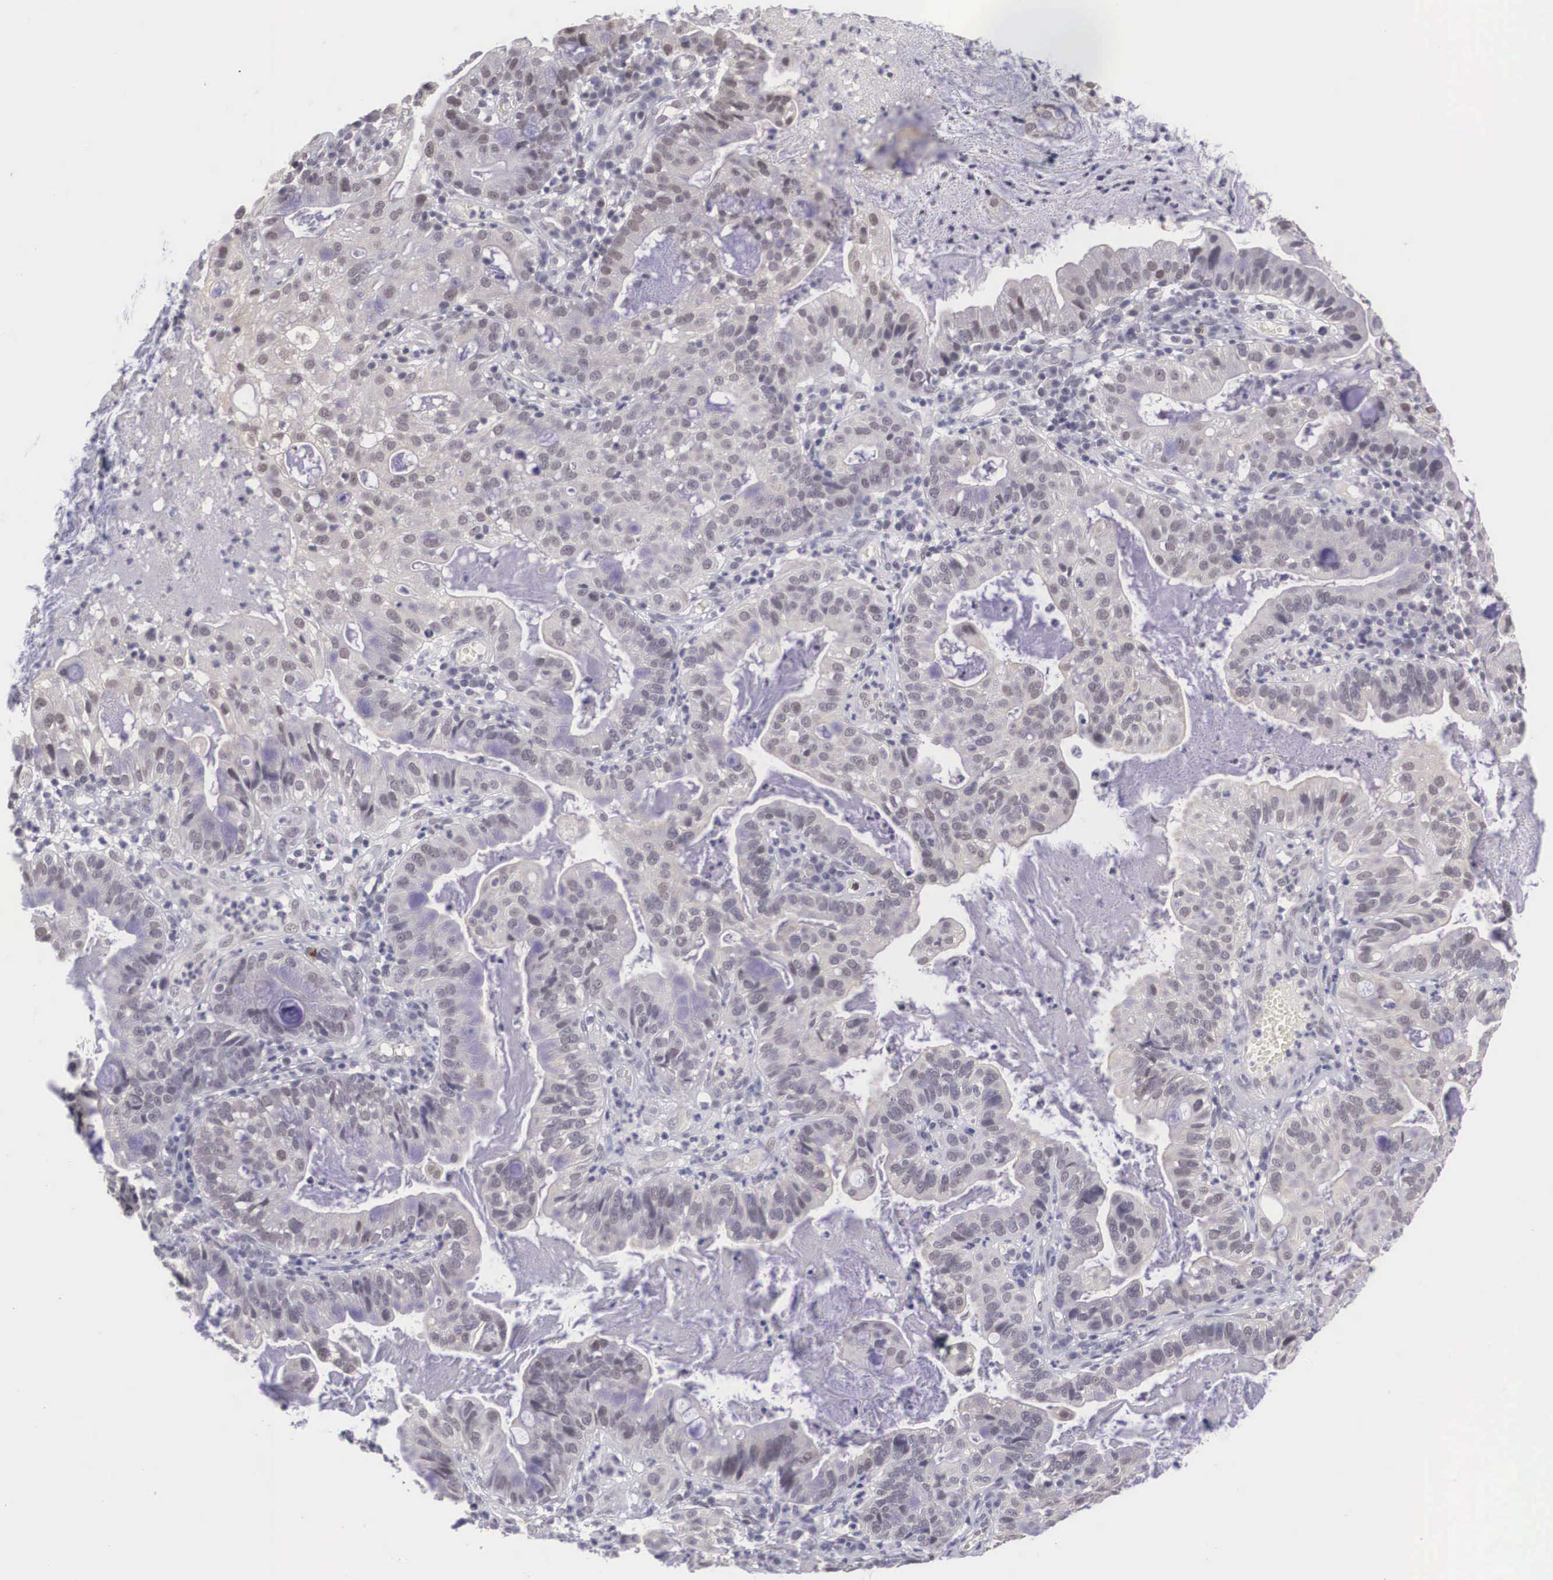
{"staining": {"intensity": "weak", "quantity": "<25%", "location": "cytoplasmic/membranous,nuclear"}, "tissue": "cervical cancer", "cell_type": "Tumor cells", "image_type": "cancer", "snomed": [{"axis": "morphology", "description": "Adenocarcinoma, NOS"}, {"axis": "topography", "description": "Cervix"}], "caption": "Histopathology image shows no protein staining in tumor cells of cervical cancer (adenocarcinoma) tissue.", "gene": "NINL", "patient": {"sex": "female", "age": 41}}